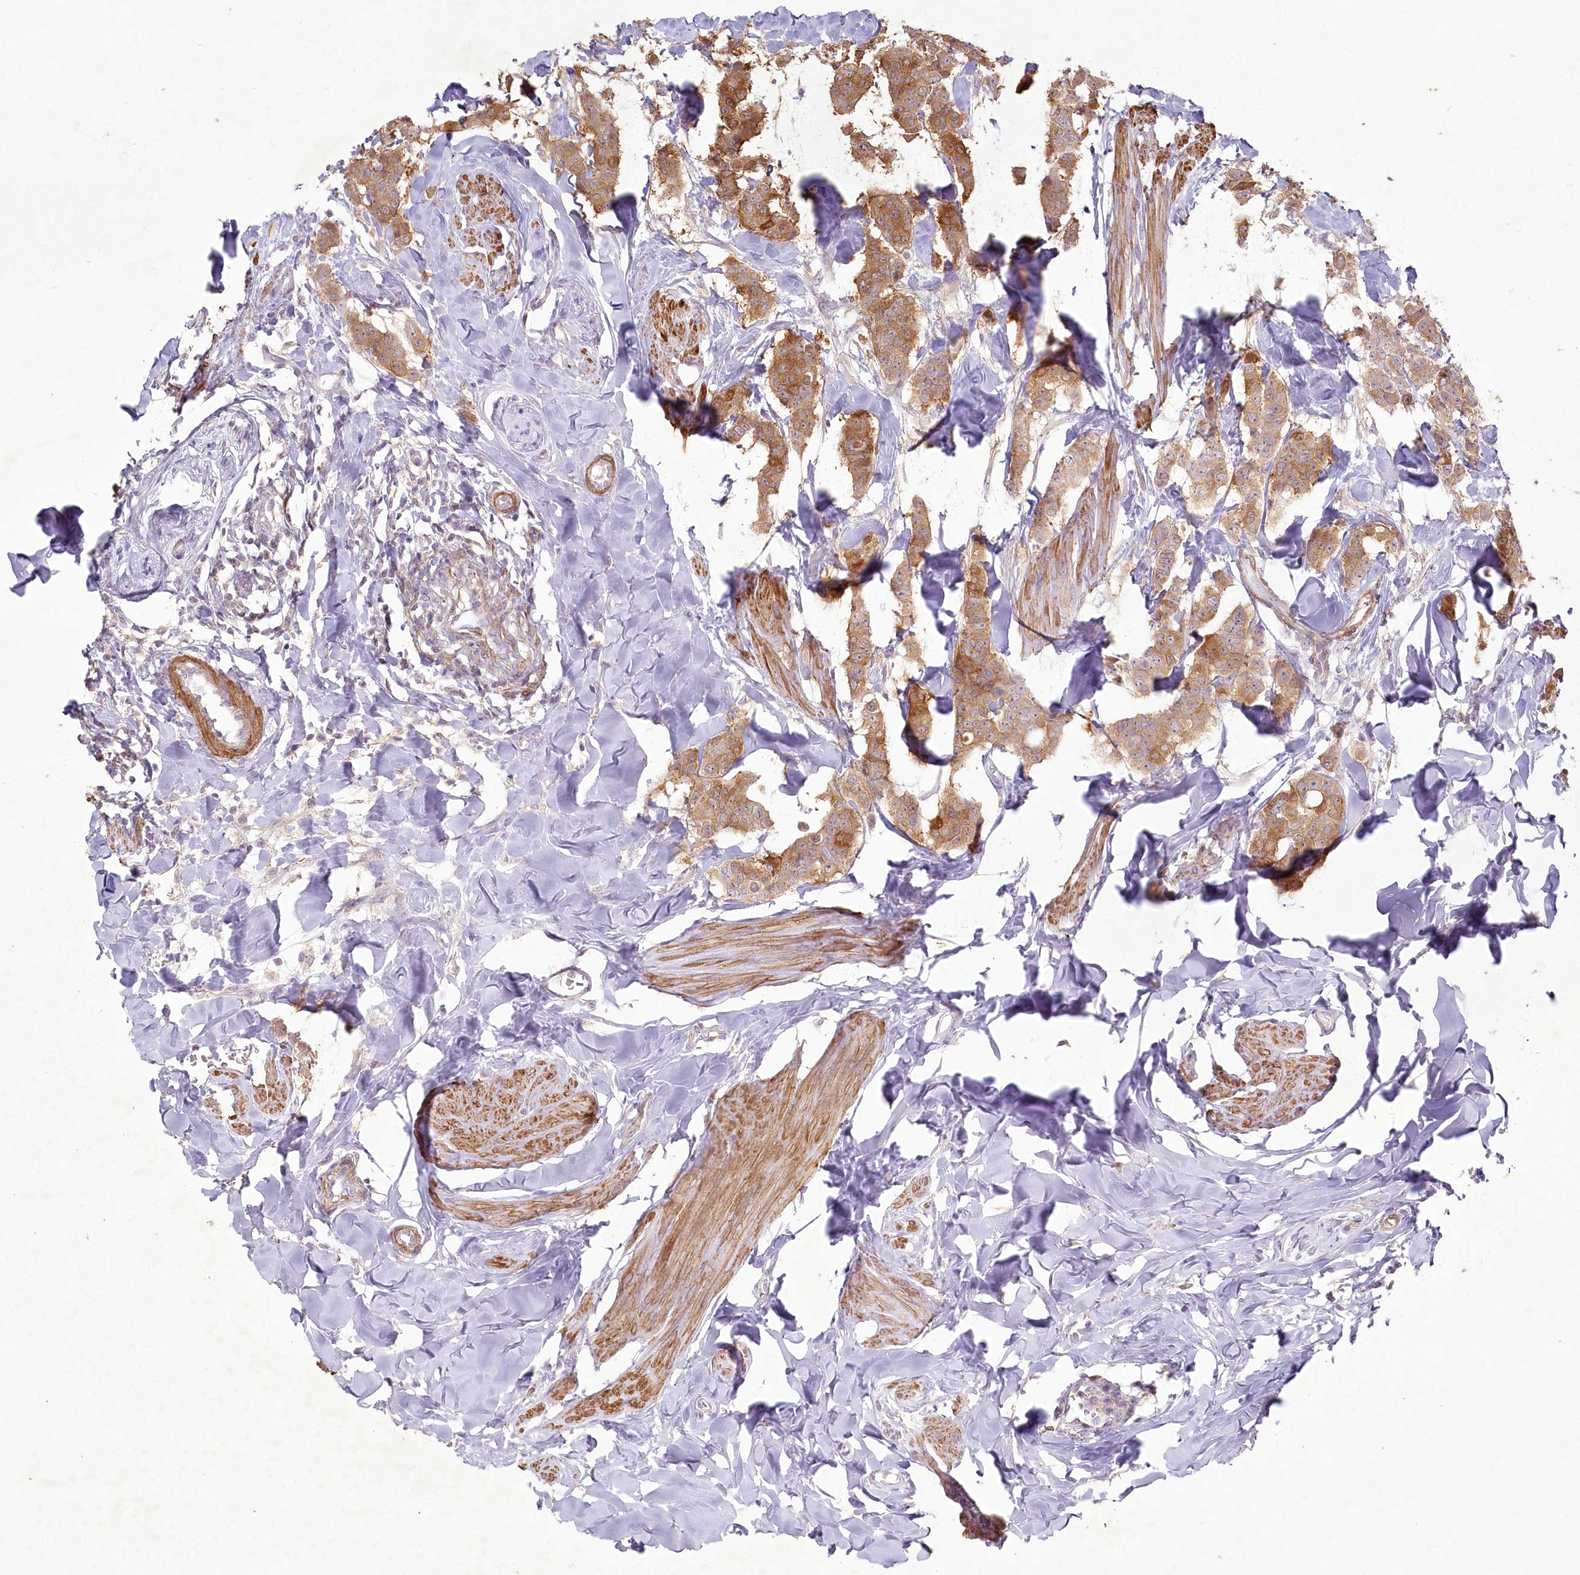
{"staining": {"intensity": "moderate", "quantity": ">75%", "location": "cytoplasmic/membranous"}, "tissue": "breast cancer", "cell_type": "Tumor cells", "image_type": "cancer", "snomed": [{"axis": "morphology", "description": "Duct carcinoma"}, {"axis": "topography", "description": "Breast"}], "caption": "The photomicrograph demonstrates a brown stain indicating the presence of a protein in the cytoplasmic/membranous of tumor cells in breast cancer.", "gene": "INPP4B", "patient": {"sex": "female", "age": 40}}